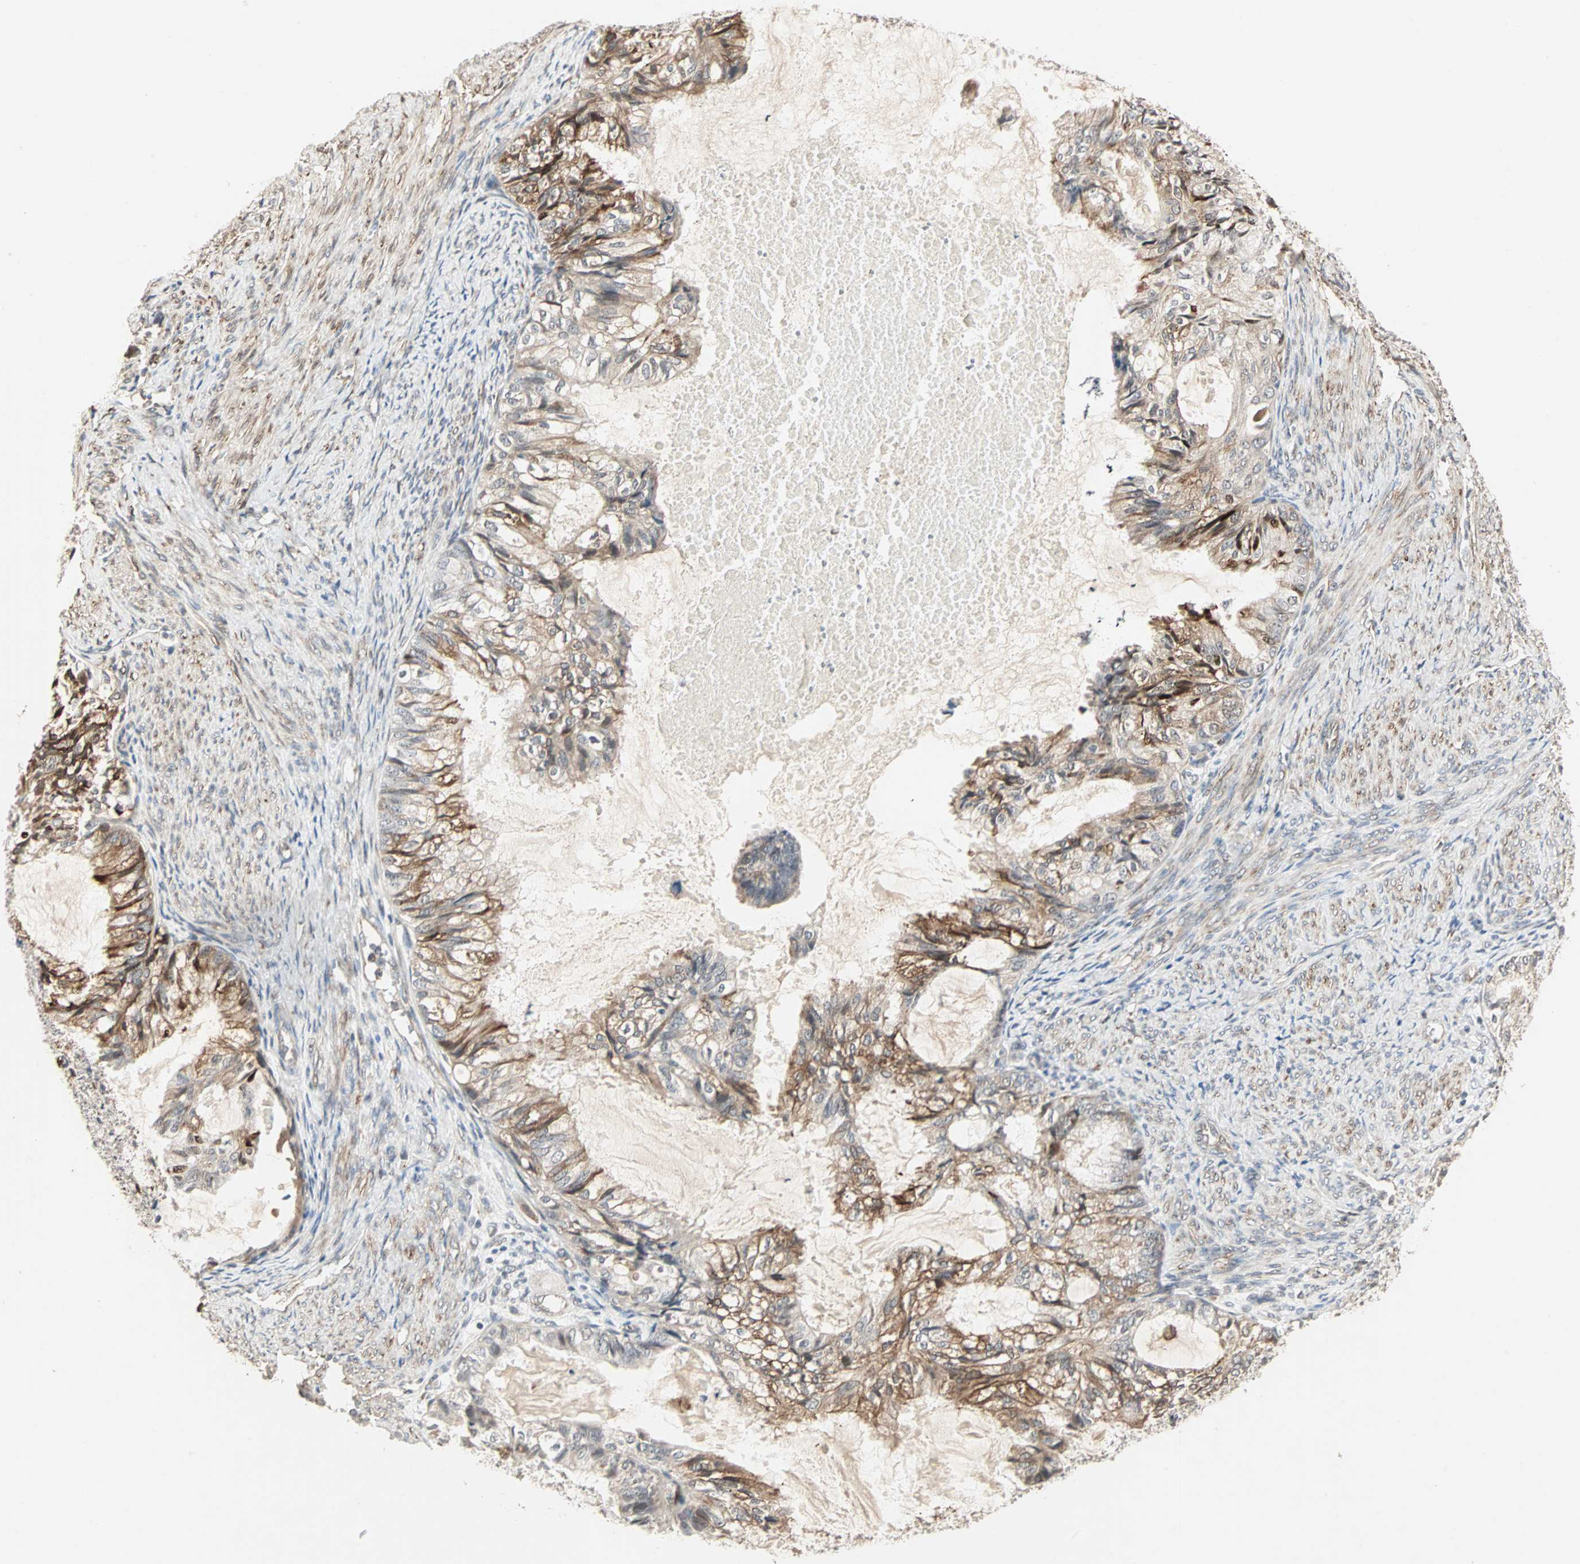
{"staining": {"intensity": "moderate", "quantity": "25%-75%", "location": "cytoplasmic/membranous"}, "tissue": "cervical cancer", "cell_type": "Tumor cells", "image_type": "cancer", "snomed": [{"axis": "morphology", "description": "Normal tissue, NOS"}, {"axis": "morphology", "description": "Adenocarcinoma, NOS"}, {"axis": "topography", "description": "Cervix"}, {"axis": "topography", "description": "Endometrium"}], "caption": "Moderate cytoplasmic/membranous positivity is seen in about 25%-75% of tumor cells in cervical cancer.", "gene": "TRPV4", "patient": {"sex": "female", "age": 86}}